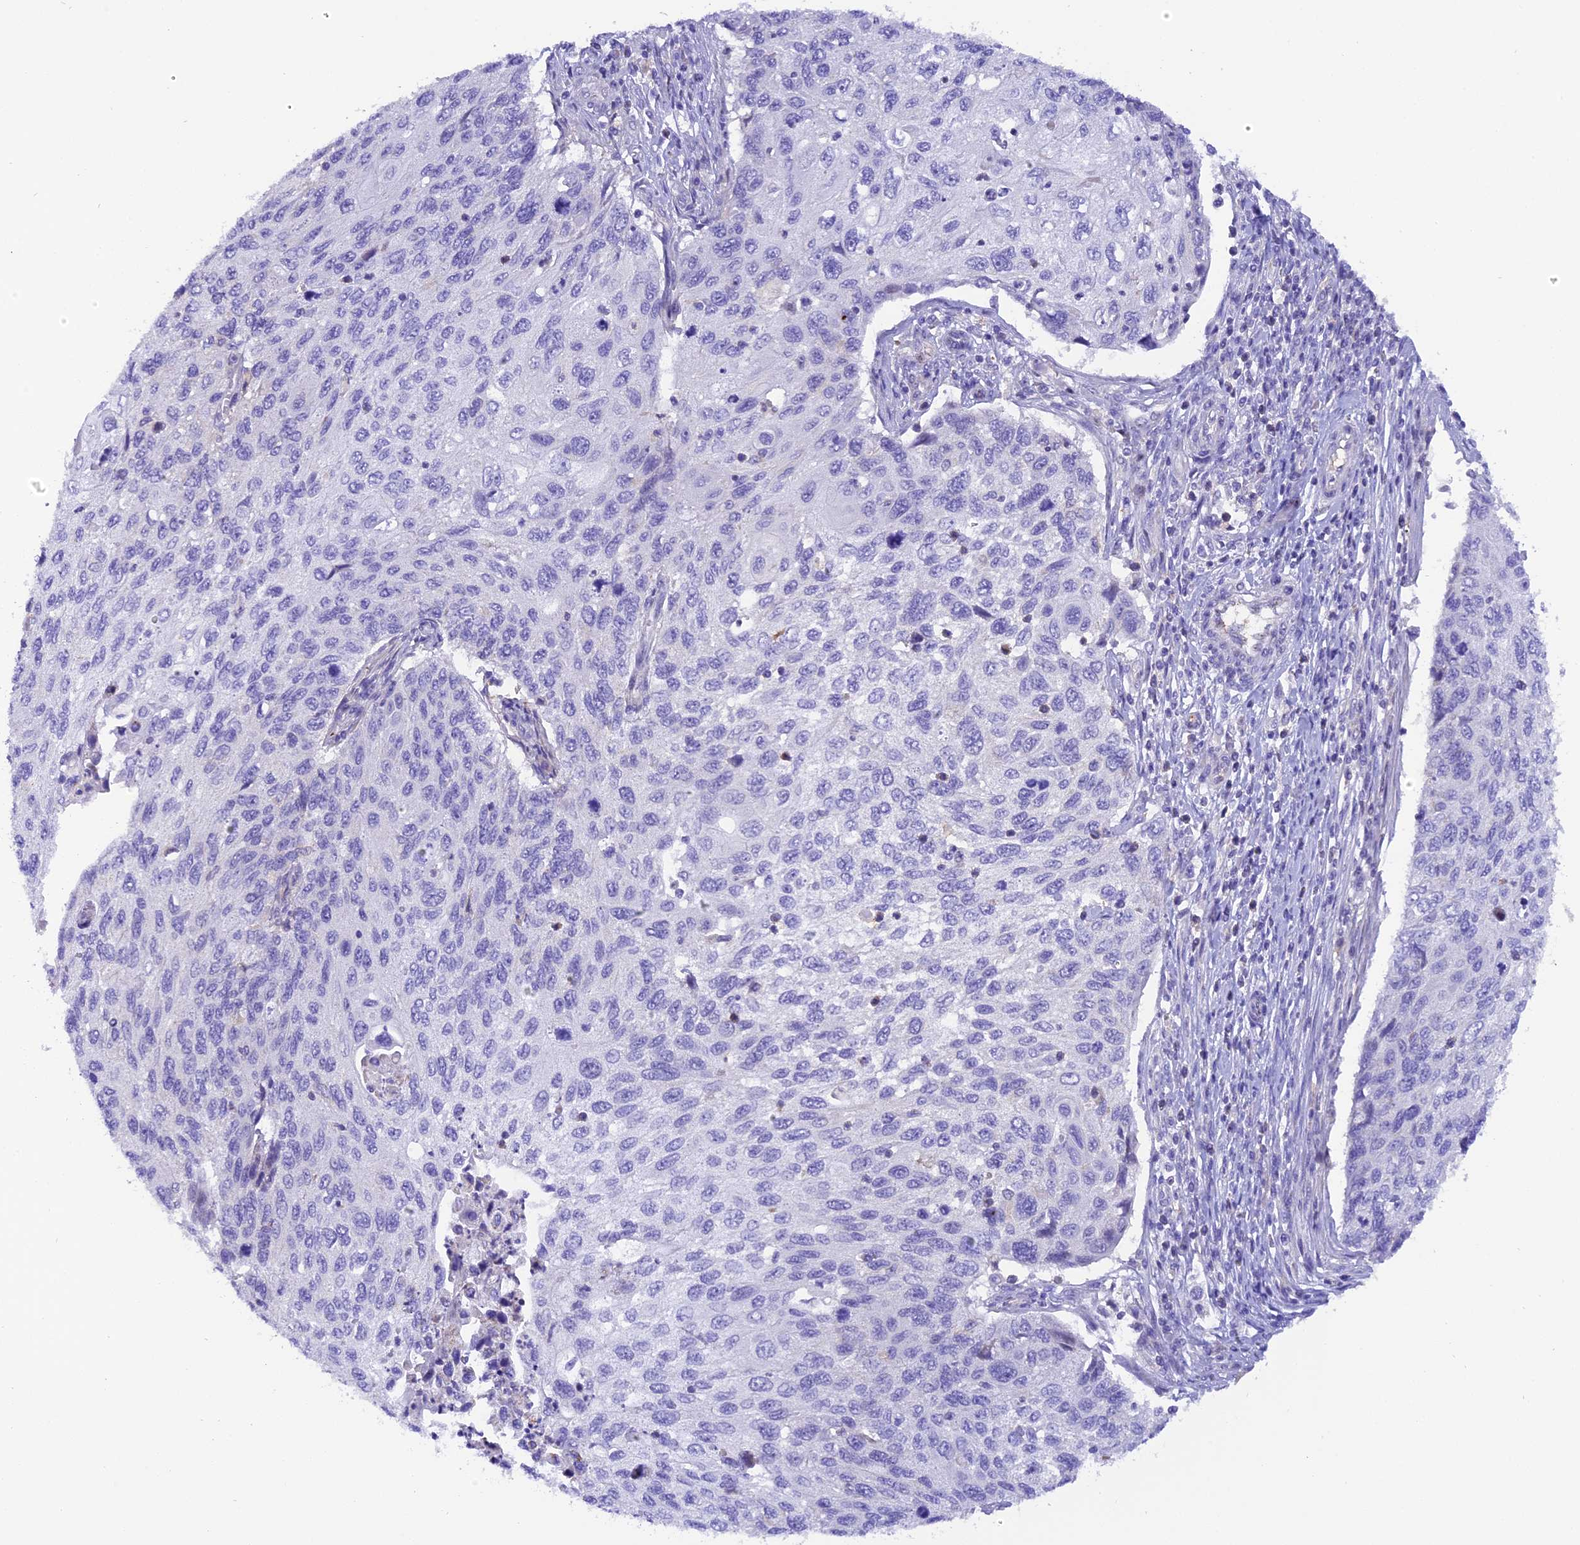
{"staining": {"intensity": "negative", "quantity": "none", "location": "none"}, "tissue": "cervical cancer", "cell_type": "Tumor cells", "image_type": "cancer", "snomed": [{"axis": "morphology", "description": "Squamous cell carcinoma, NOS"}, {"axis": "topography", "description": "Cervix"}], "caption": "Tumor cells show no significant protein expression in cervical squamous cell carcinoma.", "gene": "COL6A5", "patient": {"sex": "female", "age": 70}}